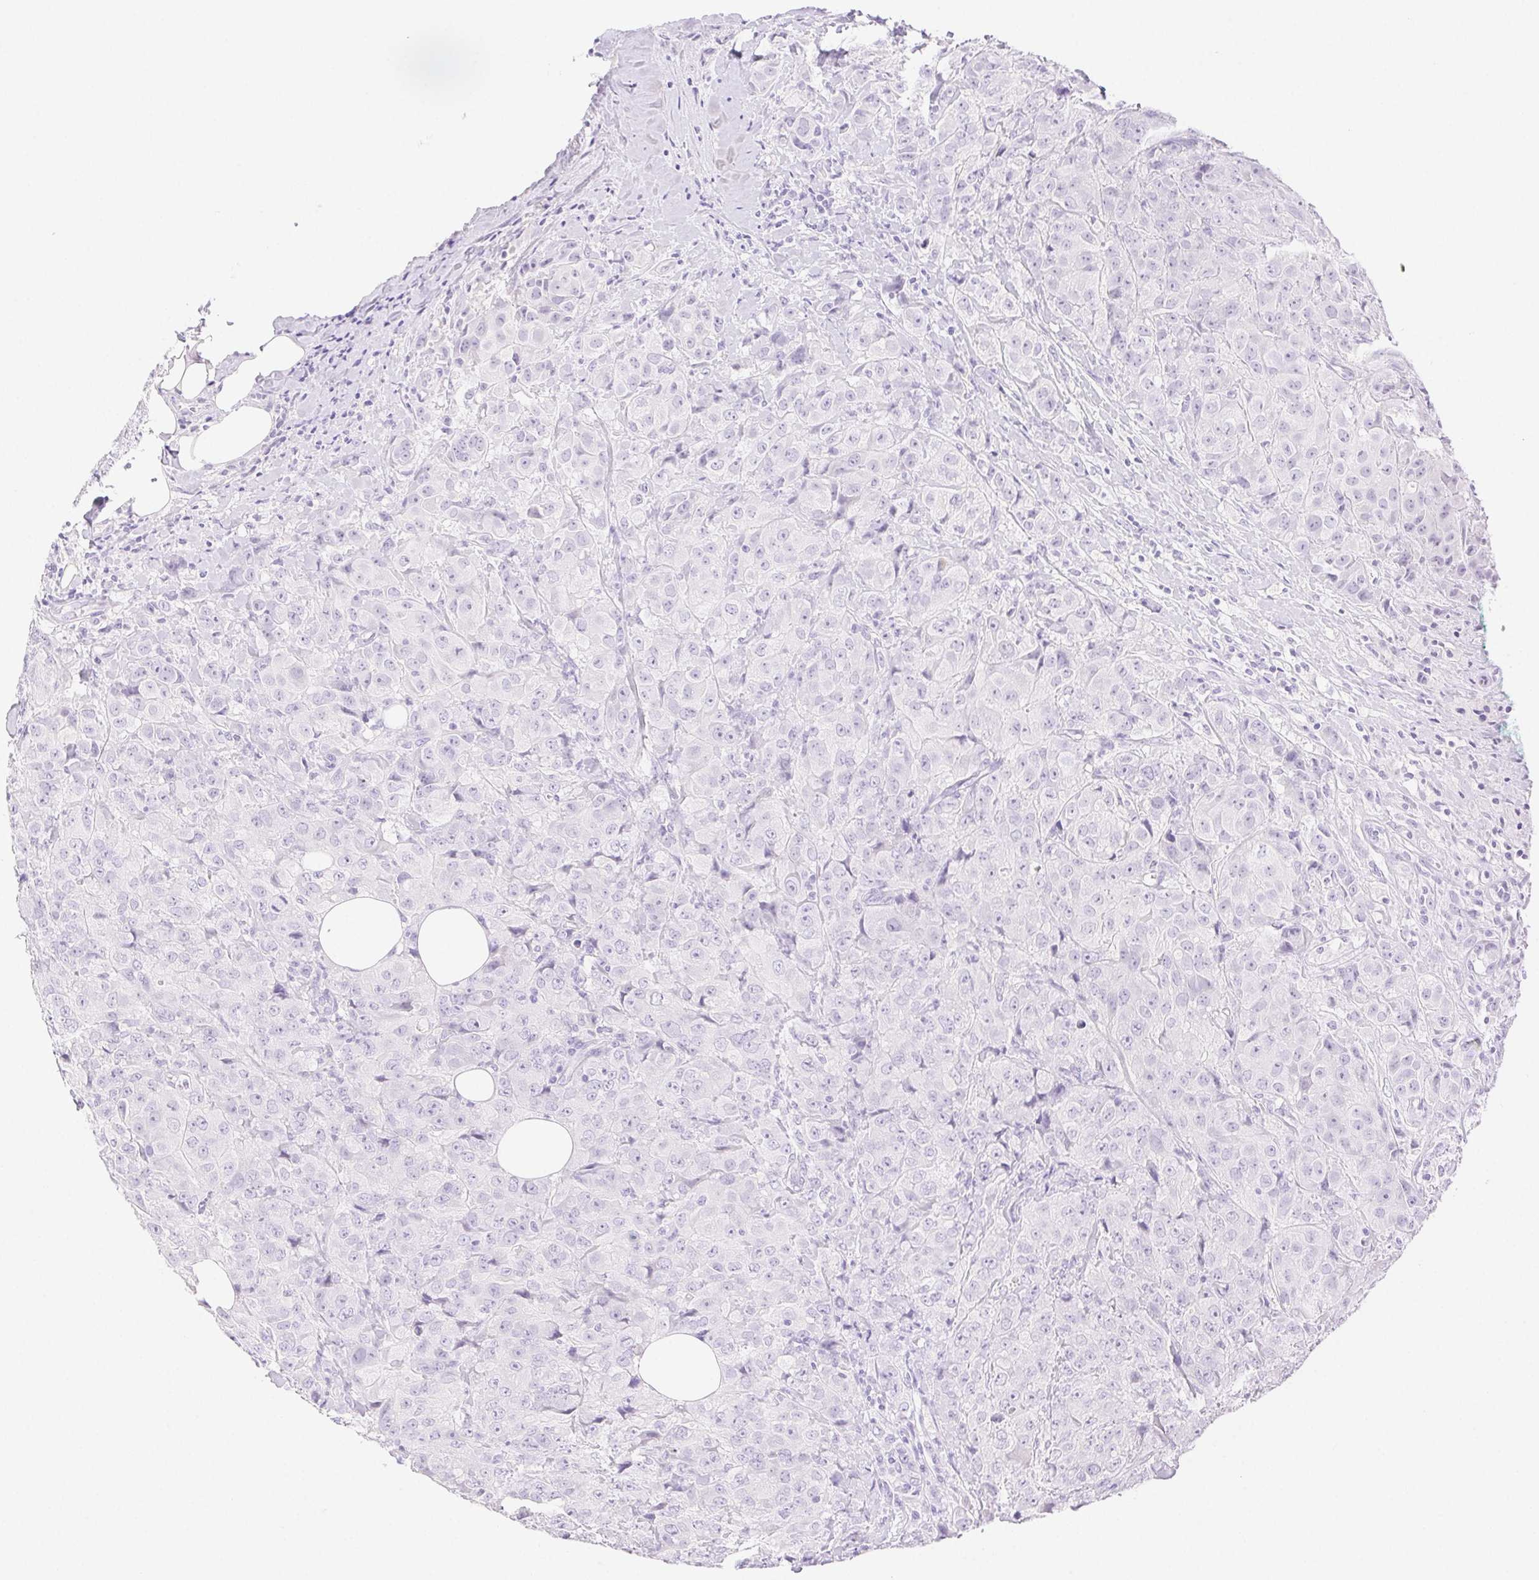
{"staining": {"intensity": "negative", "quantity": "none", "location": "none"}, "tissue": "breast cancer", "cell_type": "Tumor cells", "image_type": "cancer", "snomed": [{"axis": "morphology", "description": "Normal tissue, NOS"}, {"axis": "morphology", "description": "Duct carcinoma"}, {"axis": "topography", "description": "Breast"}], "caption": "Tumor cells show no significant protein staining in breast cancer (infiltrating ductal carcinoma).", "gene": "SPACA4", "patient": {"sex": "female", "age": 43}}